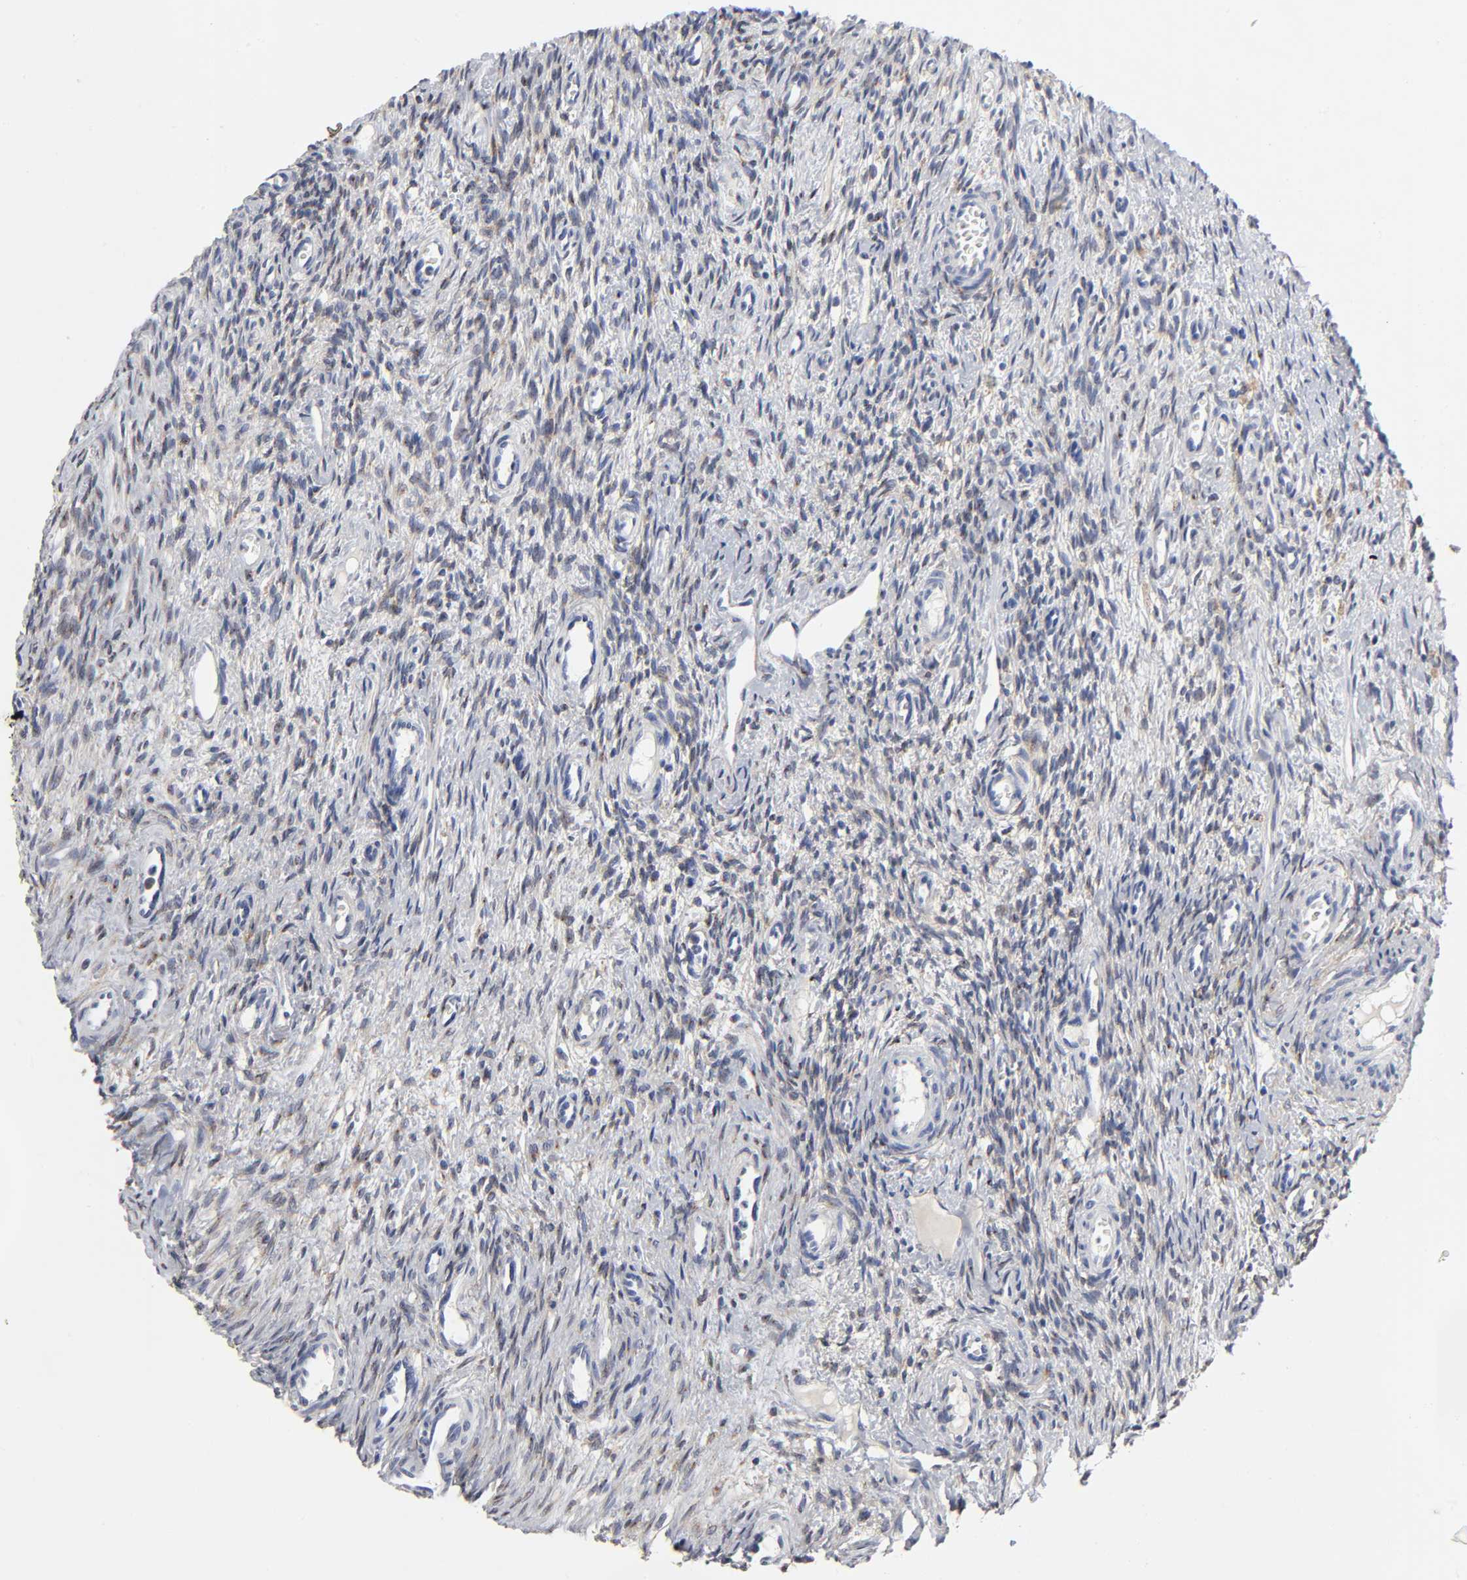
{"staining": {"intensity": "negative", "quantity": "none", "location": "none"}, "tissue": "ovary", "cell_type": "Follicle cells", "image_type": "normal", "snomed": [{"axis": "morphology", "description": "Normal tissue, NOS"}, {"axis": "topography", "description": "Ovary"}], "caption": "Normal ovary was stained to show a protein in brown. There is no significant staining in follicle cells.", "gene": "LRP1", "patient": {"sex": "female", "age": 33}}